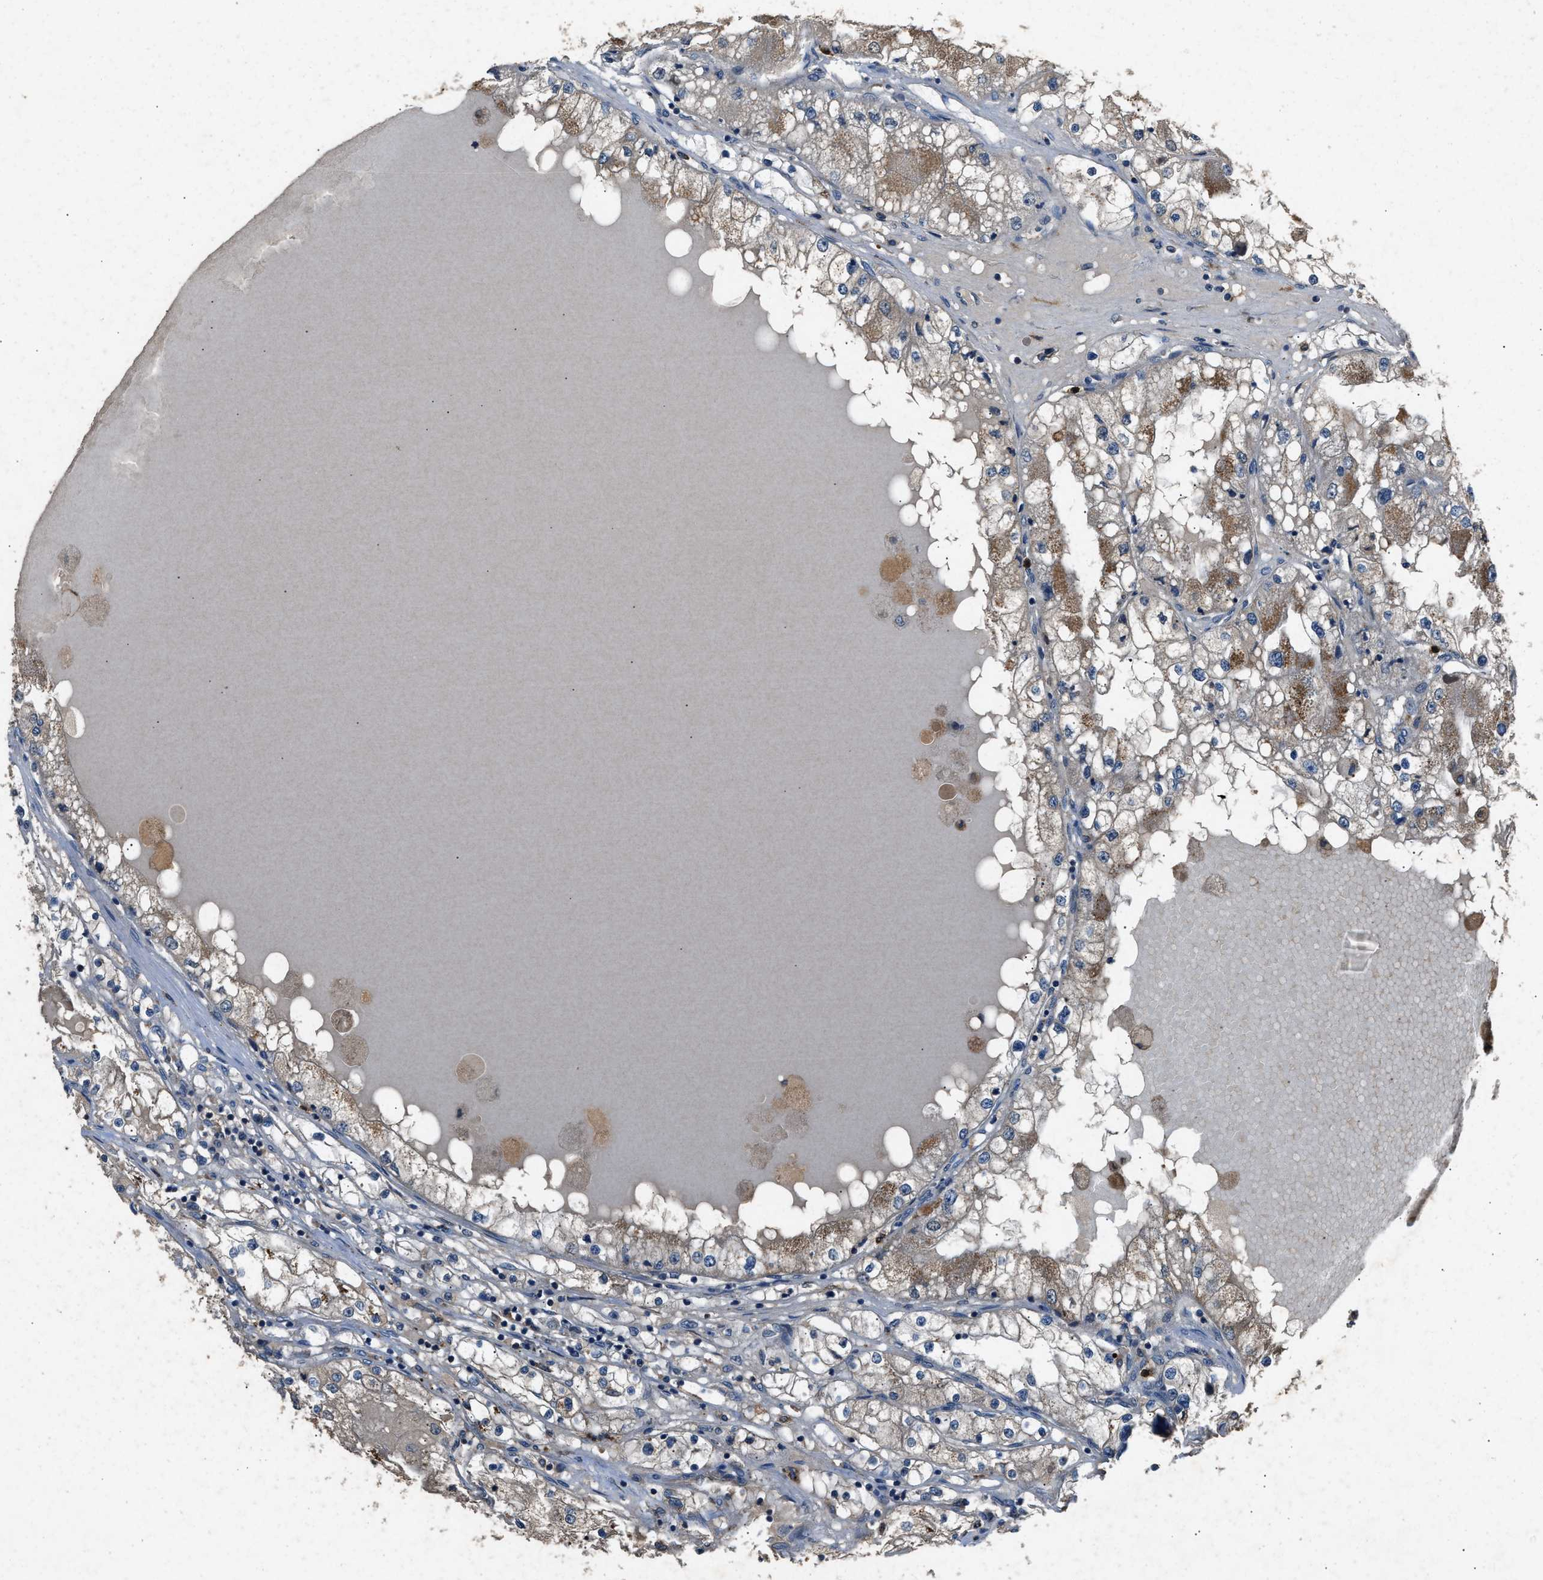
{"staining": {"intensity": "weak", "quantity": "25%-75%", "location": "cytoplasmic/membranous"}, "tissue": "renal cancer", "cell_type": "Tumor cells", "image_type": "cancer", "snomed": [{"axis": "morphology", "description": "Adenocarcinoma, NOS"}, {"axis": "topography", "description": "Kidney"}], "caption": "Immunohistochemical staining of renal cancer (adenocarcinoma) exhibits weak cytoplasmic/membranous protein staining in approximately 25%-75% of tumor cells. Immunohistochemistry stains the protein in brown and the nuclei are stained blue.", "gene": "PPID", "patient": {"sex": "male", "age": 68}}